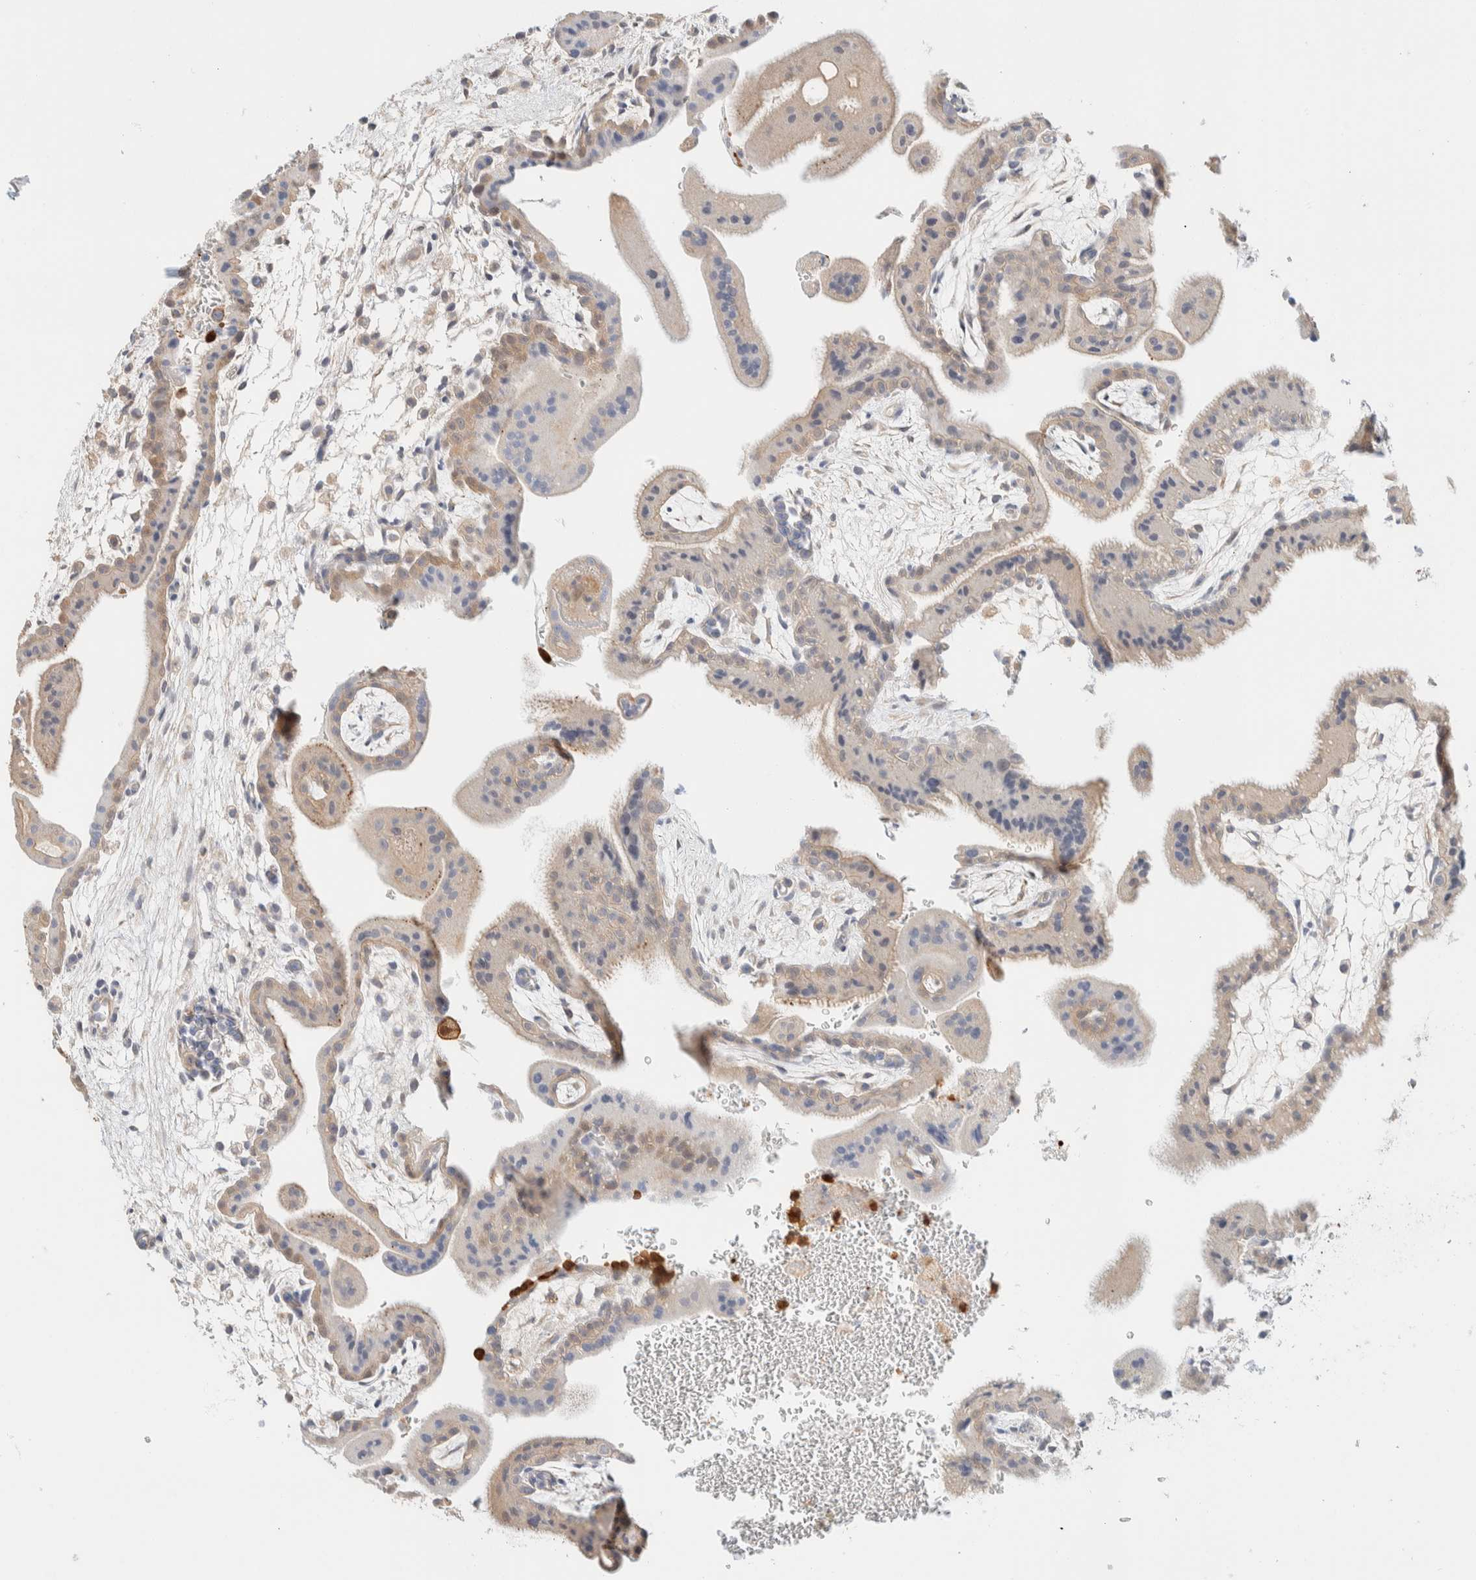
{"staining": {"intensity": "weak", "quantity": "25%-75%", "location": "cytoplasmic/membranous,nuclear"}, "tissue": "placenta", "cell_type": "Decidual cells", "image_type": "normal", "snomed": [{"axis": "morphology", "description": "Normal tissue, NOS"}, {"axis": "topography", "description": "Placenta"}], "caption": "Brown immunohistochemical staining in benign placenta reveals weak cytoplasmic/membranous,nuclear staining in approximately 25%-75% of decidual cells. (Brightfield microscopy of DAB IHC at high magnification).", "gene": "SETD4", "patient": {"sex": "female", "age": 35}}